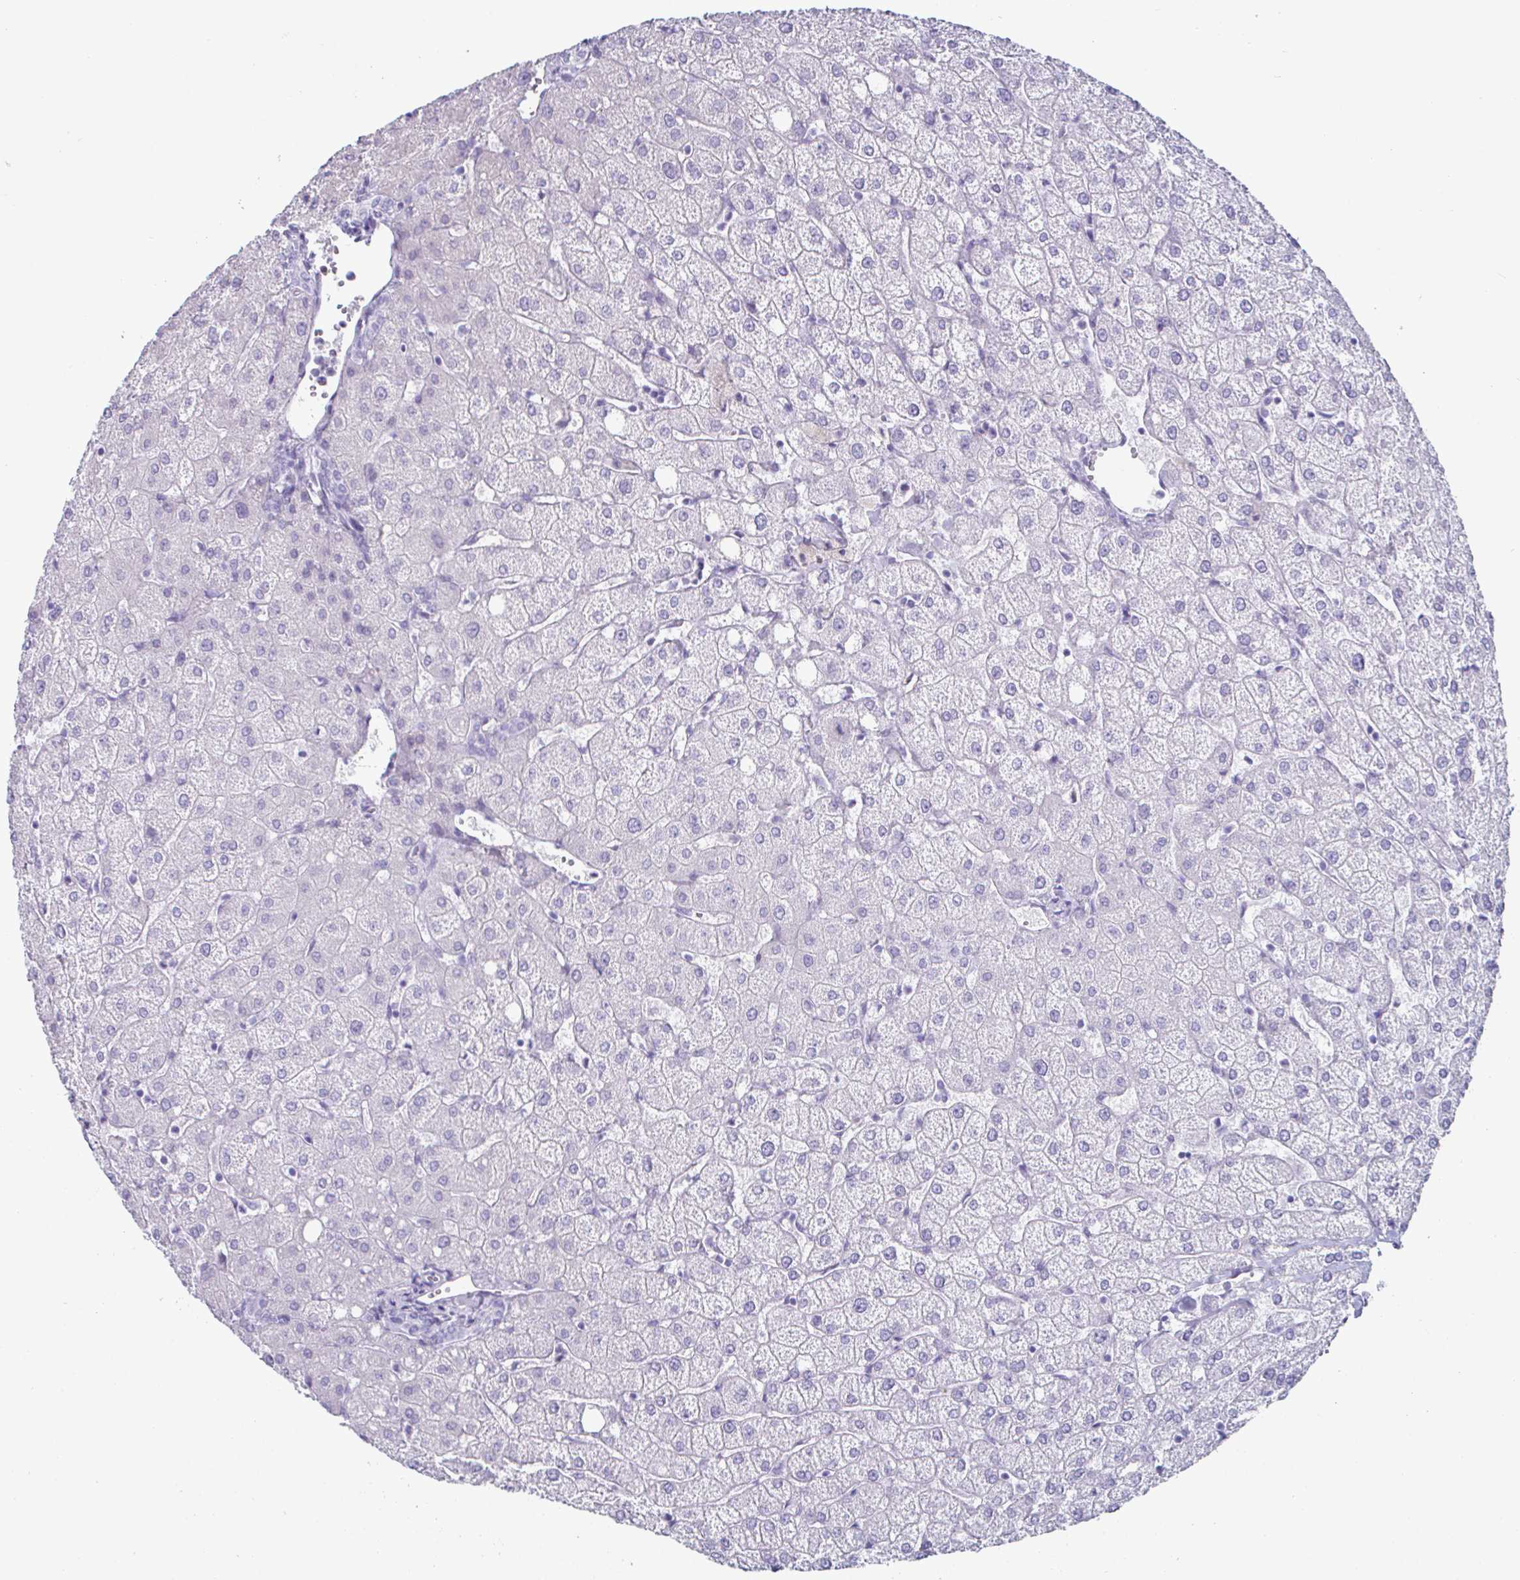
{"staining": {"intensity": "negative", "quantity": "none", "location": "none"}, "tissue": "liver", "cell_type": "Cholangiocytes", "image_type": "normal", "snomed": [{"axis": "morphology", "description": "Normal tissue, NOS"}, {"axis": "topography", "description": "Liver"}], "caption": "Cholangiocytes are negative for protein expression in unremarkable human liver.", "gene": "CREG2", "patient": {"sex": "female", "age": 54}}